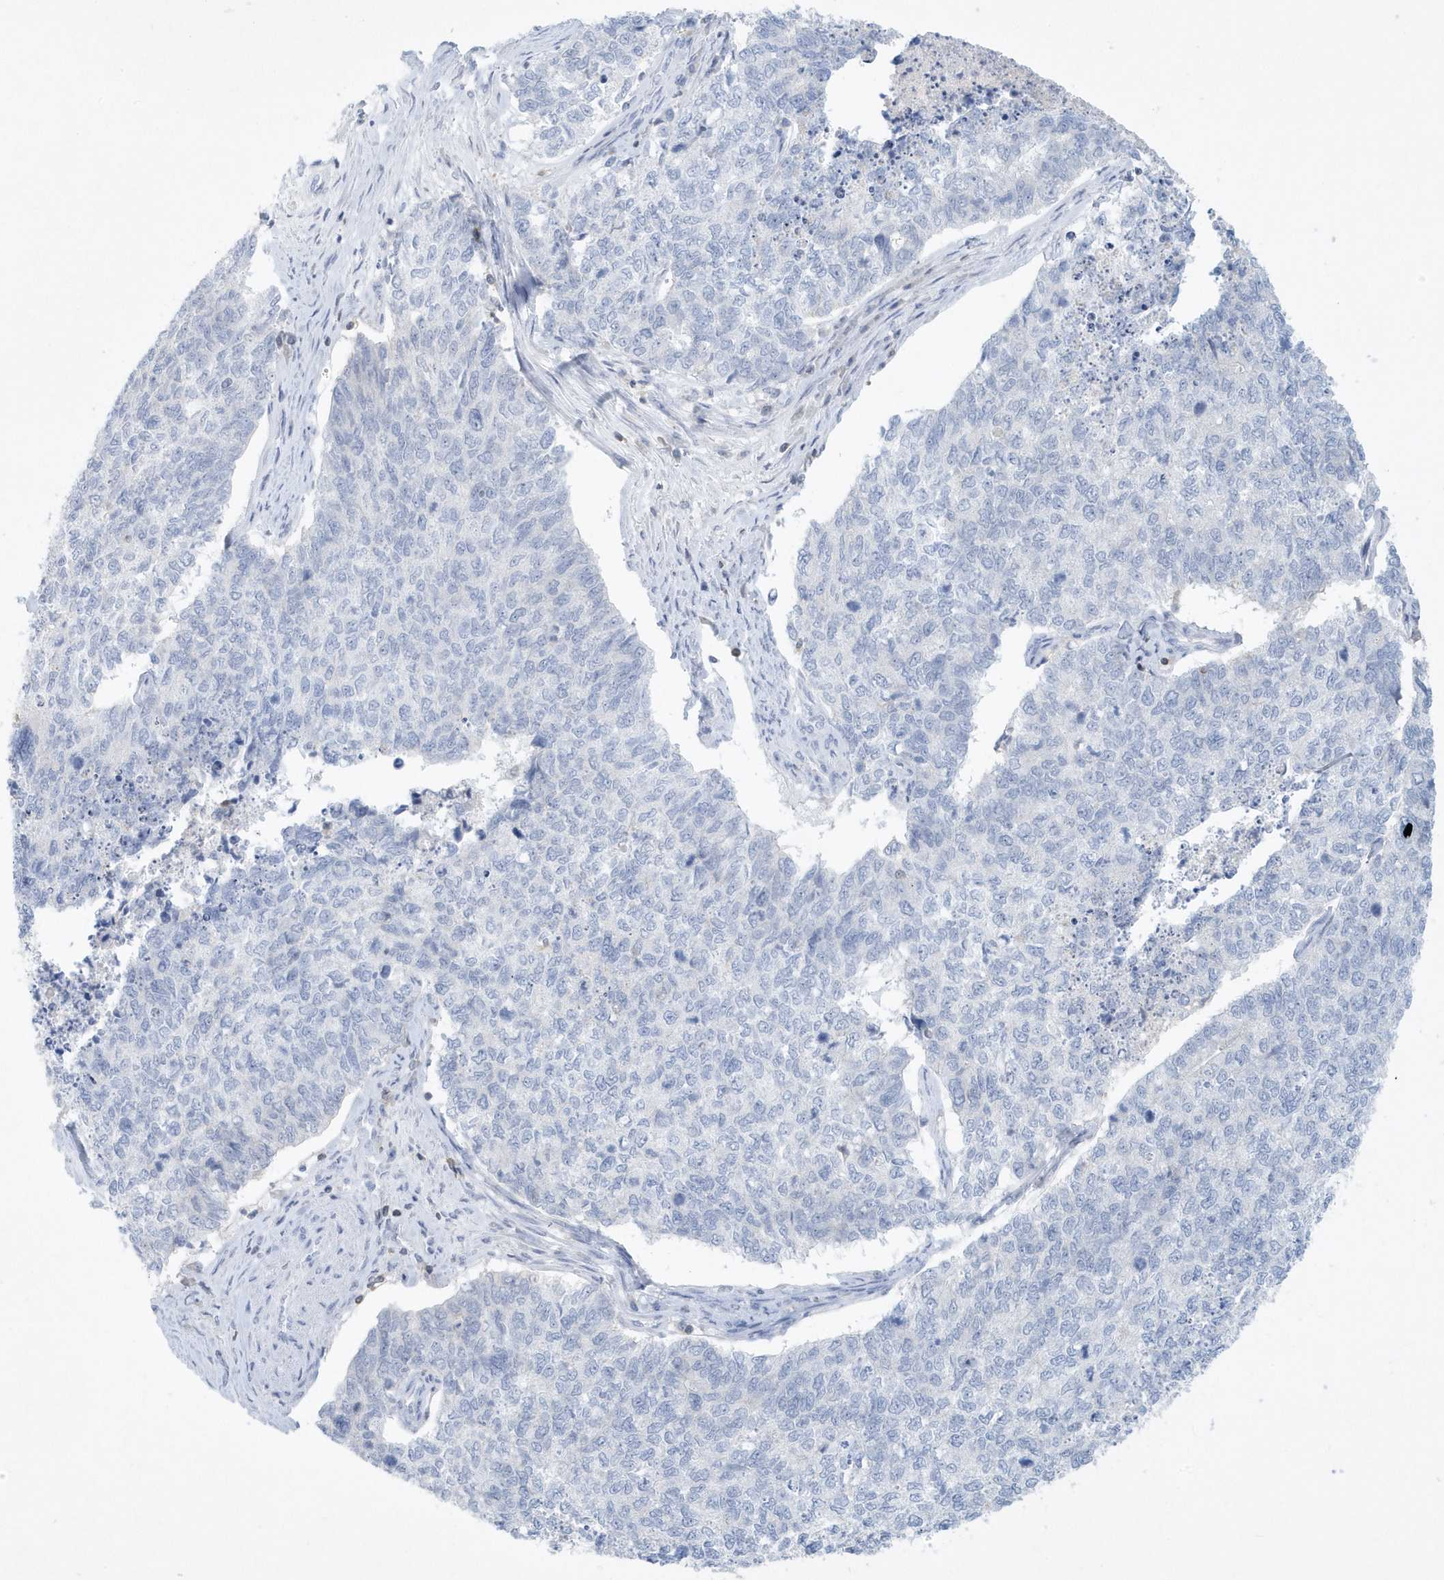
{"staining": {"intensity": "negative", "quantity": "none", "location": "none"}, "tissue": "cervical cancer", "cell_type": "Tumor cells", "image_type": "cancer", "snomed": [{"axis": "morphology", "description": "Squamous cell carcinoma, NOS"}, {"axis": "topography", "description": "Cervix"}], "caption": "Immunohistochemistry image of human squamous cell carcinoma (cervical) stained for a protein (brown), which exhibits no expression in tumor cells. (Brightfield microscopy of DAB immunohistochemistry at high magnification).", "gene": "PSD4", "patient": {"sex": "female", "age": 63}}